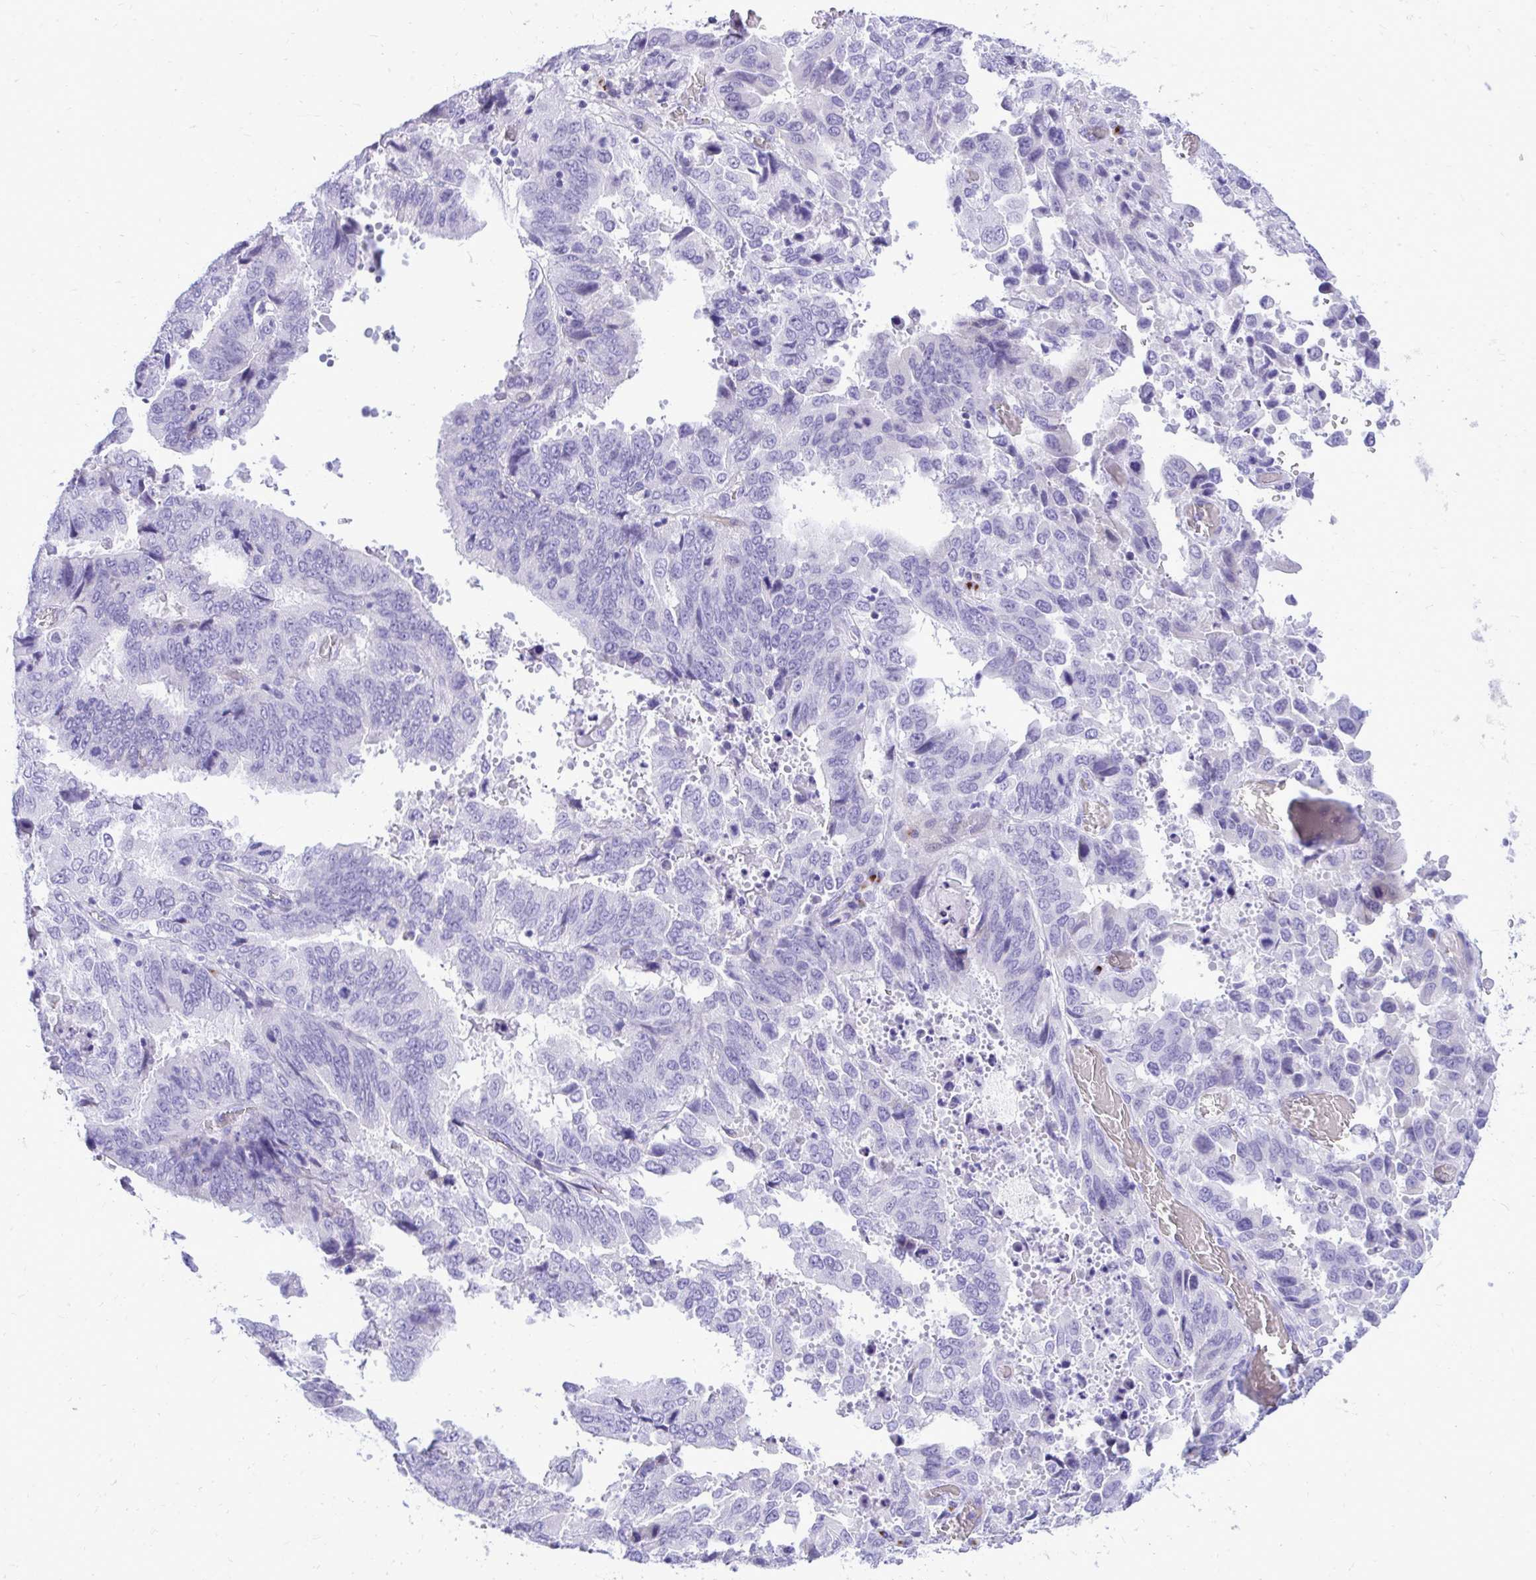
{"staining": {"intensity": "negative", "quantity": "none", "location": "none"}, "tissue": "stomach cancer", "cell_type": "Tumor cells", "image_type": "cancer", "snomed": [{"axis": "morphology", "description": "Adenocarcinoma, NOS"}, {"axis": "topography", "description": "Stomach, upper"}], "caption": "The micrograph shows no staining of tumor cells in stomach cancer (adenocarcinoma).", "gene": "ANKDD1B", "patient": {"sex": "male", "age": 74}}